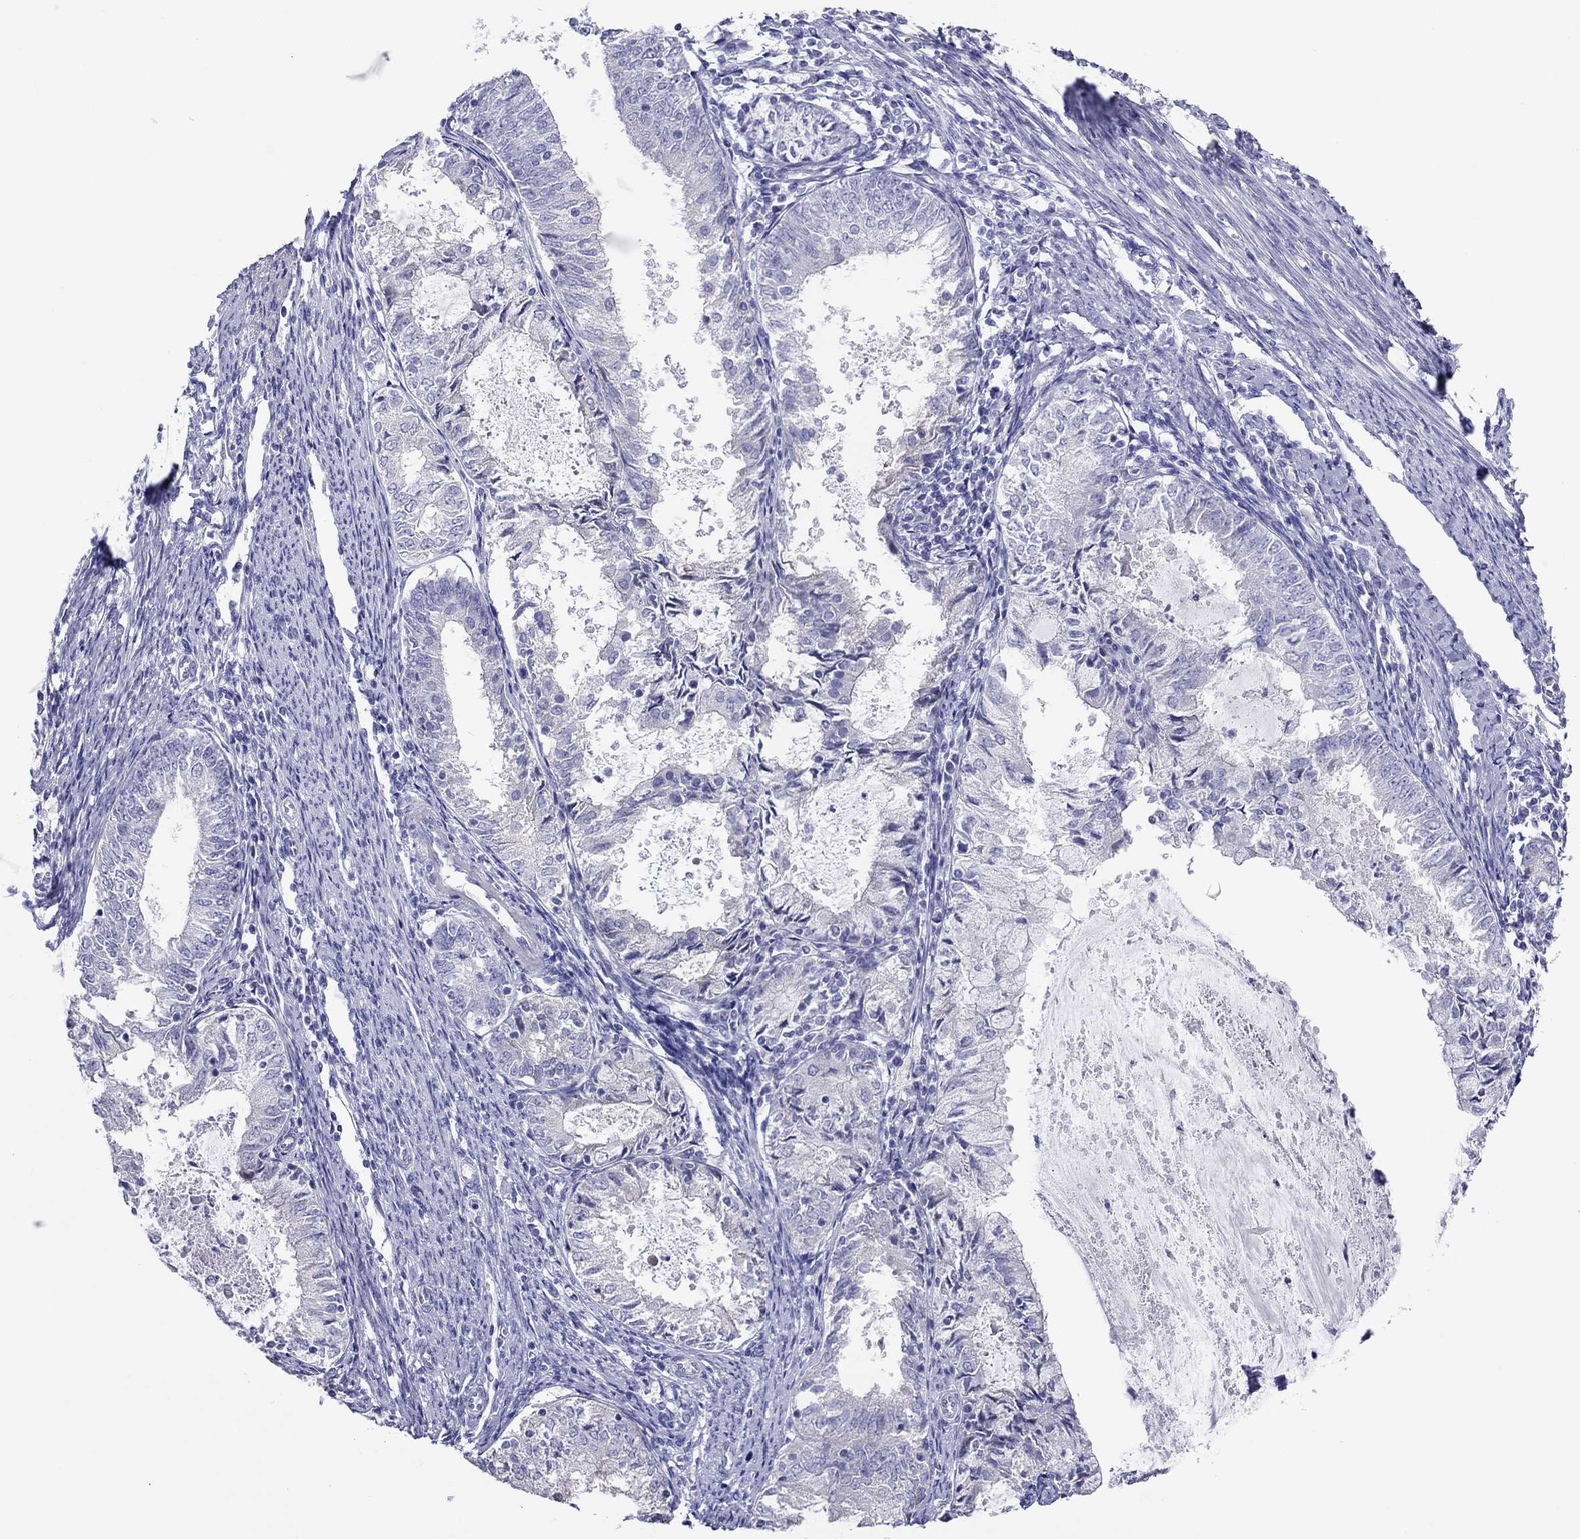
{"staining": {"intensity": "negative", "quantity": "none", "location": "none"}, "tissue": "endometrial cancer", "cell_type": "Tumor cells", "image_type": "cancer", "snomed": [{"axis": "morphology", "description": "Adenocarcinoma, NOS"}, {"axis": "topography", "description": "Endometrium"}], "caption": "Tumor cells are negative for brown protein staining in endometrial adenocarcinoma. (Stains: DAB (3,3'-diaminobenzidine) IHC with hematoxylin counter stain, Microscopy: brightfield microscopy at high magnification).", "gene": "MGAT4C", "patient": {"sex": "female", "age": 57}}